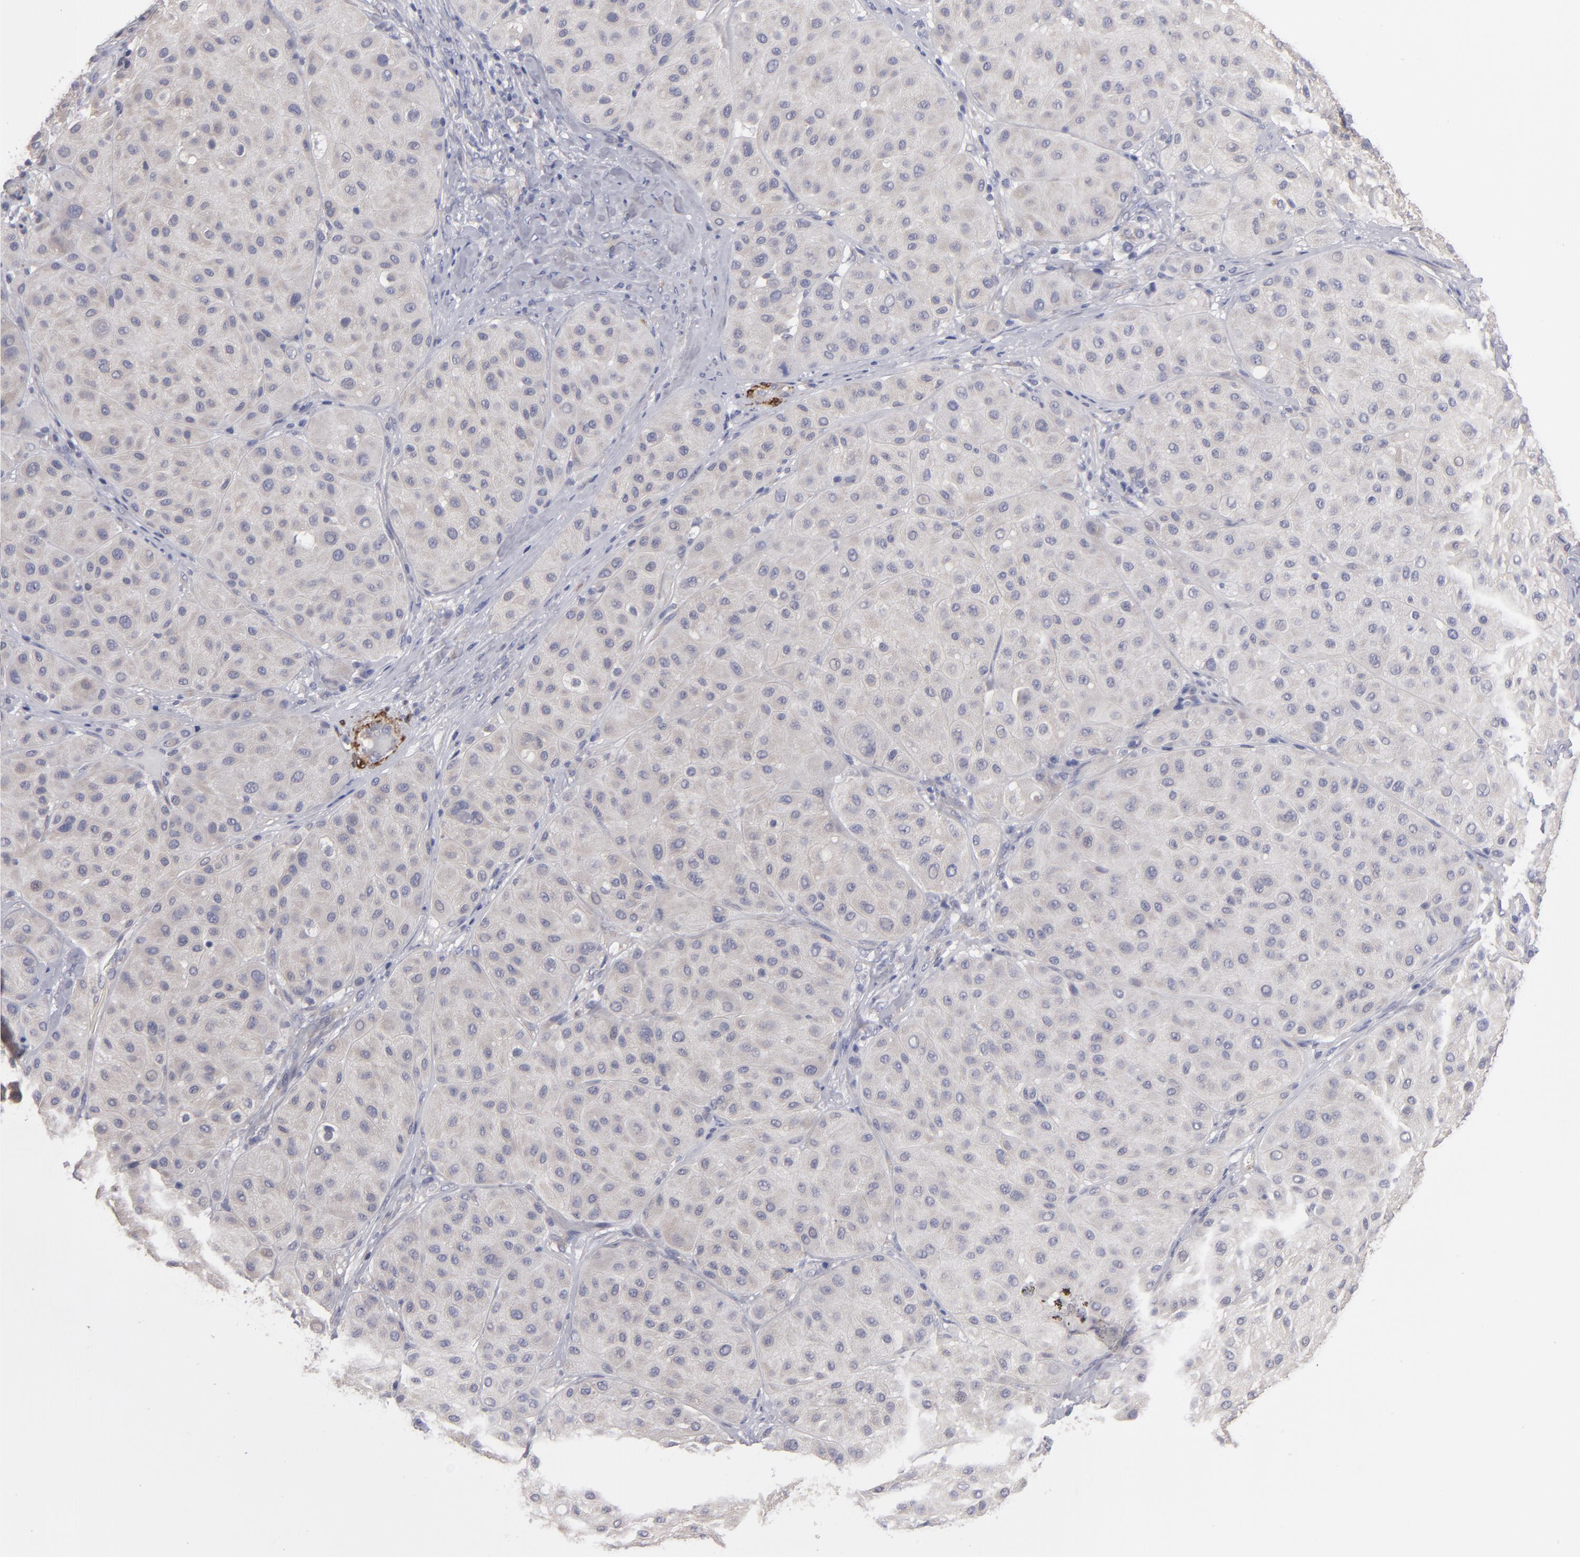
{"staining": {"intensity": "negative", "quantity": "none", "location": "none"}, "tissue": "melanoma", "cell_type": "Tumor cells", "image_type": "cancer", "snomed": [{"axis": "morphology", "description": "Normal tissue, NOS"}, {"axis": "morphology", "description": "Malignant melanoma, Metastatic site"}, {"axis": "topography", "description": "Skin"}], "caption": "A high-resolution image shows IHC staining of malignant melanoma (metastatic site), which demonstrates no significant positivity in tumor cells. The staining was performed using DAB (3,3'-diaminobenzidine) to visualize the protein expression in brown, while the nuclei were stained in blue with hematoxylin (Magnification: 20x).", "gene": "SLMAP", "patient": {"sex": "male", "age": 41}}